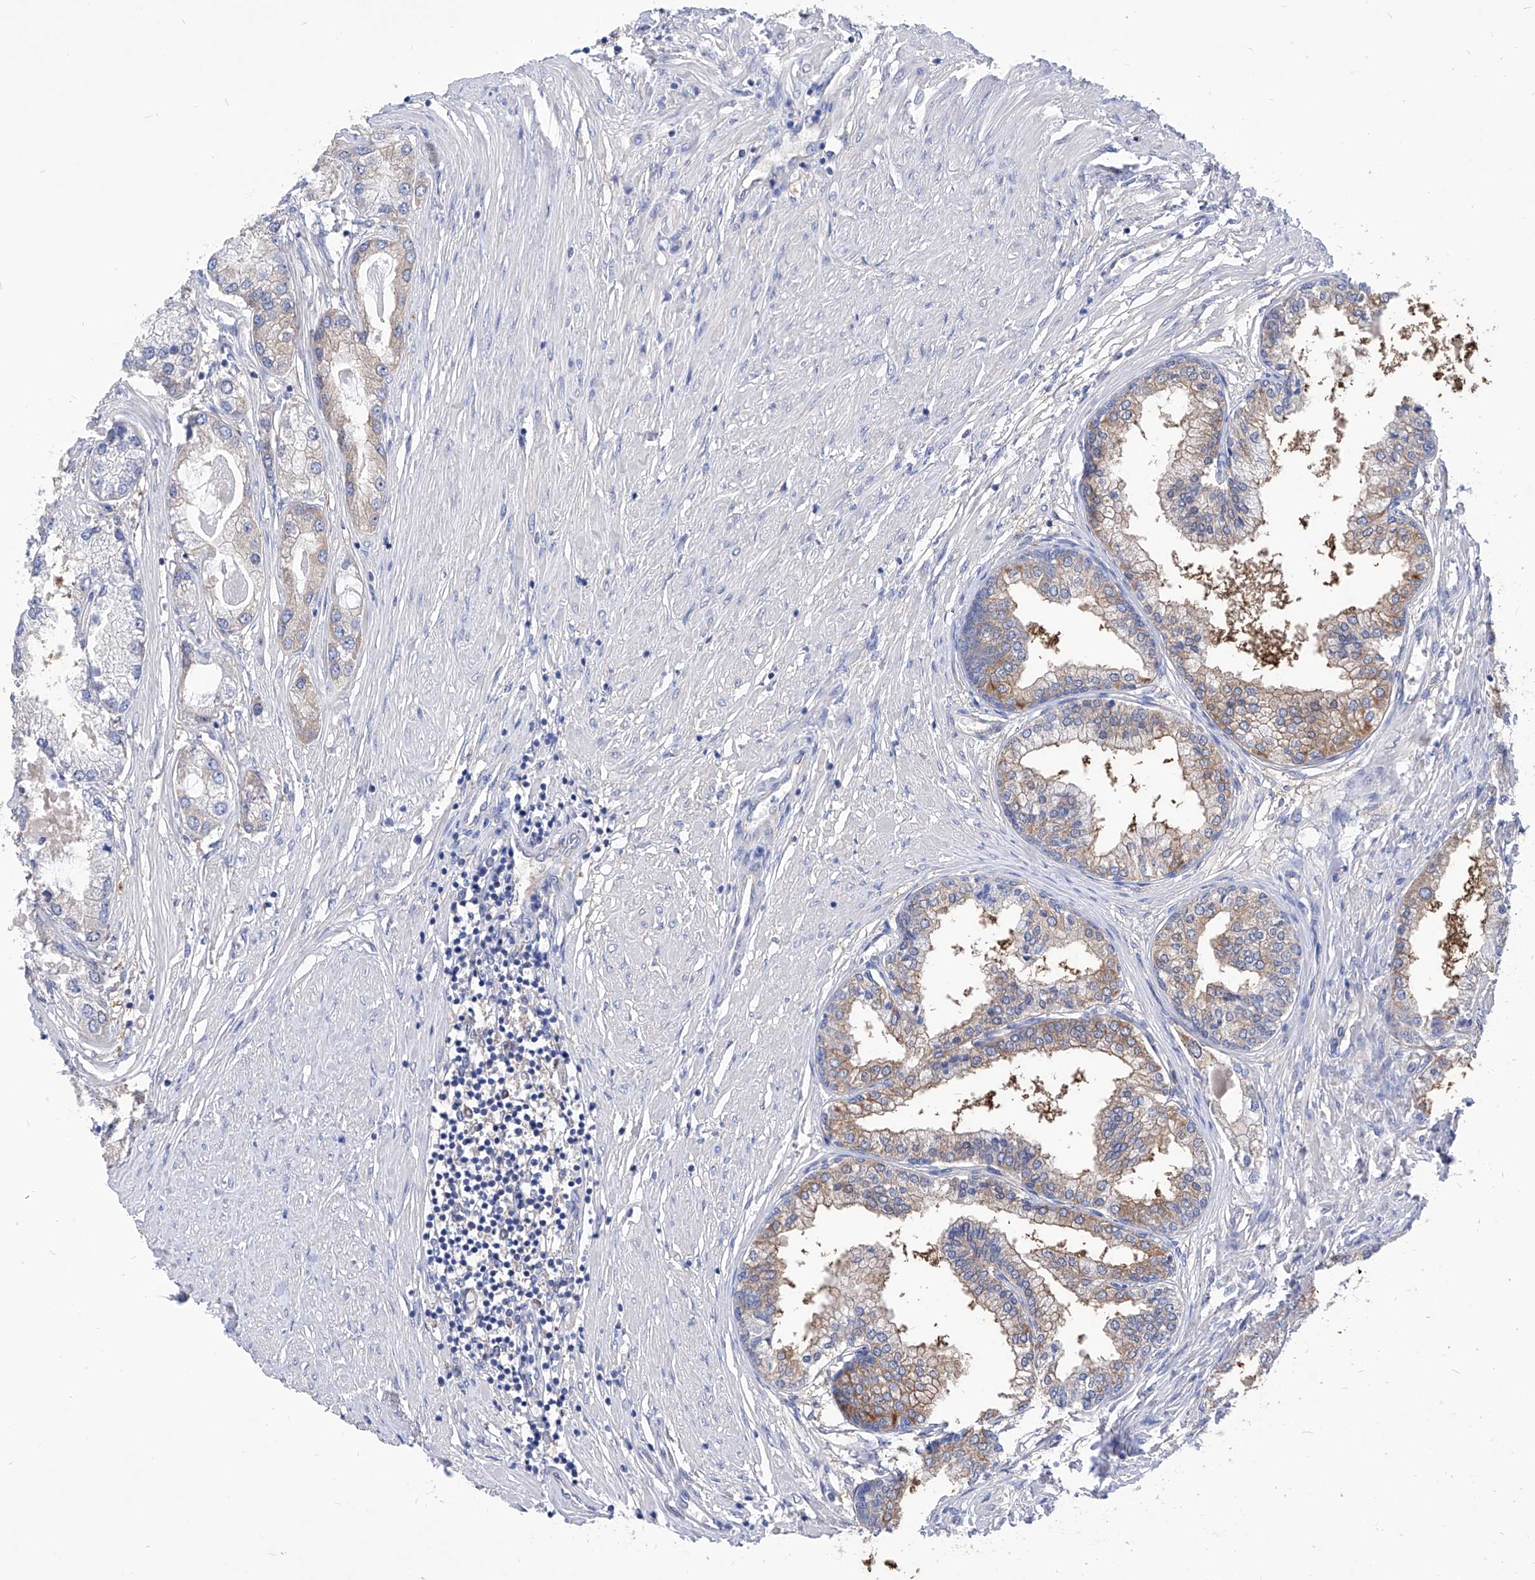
{"staining": {"intensity": "moderate", "quantity": "<25%", "location": "cytoplasmic/membranous"}, "tissue": "prostate cancer", "cell_type": "Tumor cells", "image_type": "cancer", "snomed": [{"axis": "morphology", "description": "Adenocarcinoma, Low grade"}, {"axis": "topography", "description": "Prostate"}], "caption": "An IHC photomicrograph of tumor tissue is shown. Protein staining in brown labels moderate cytoplasmic/membranous positivity in prostate cancer within tumor cells. (IHC, brightfield microscopy, high magnification).", "gene": "XPNPEP1", "patient": {"sex": "male", "age": 62}}